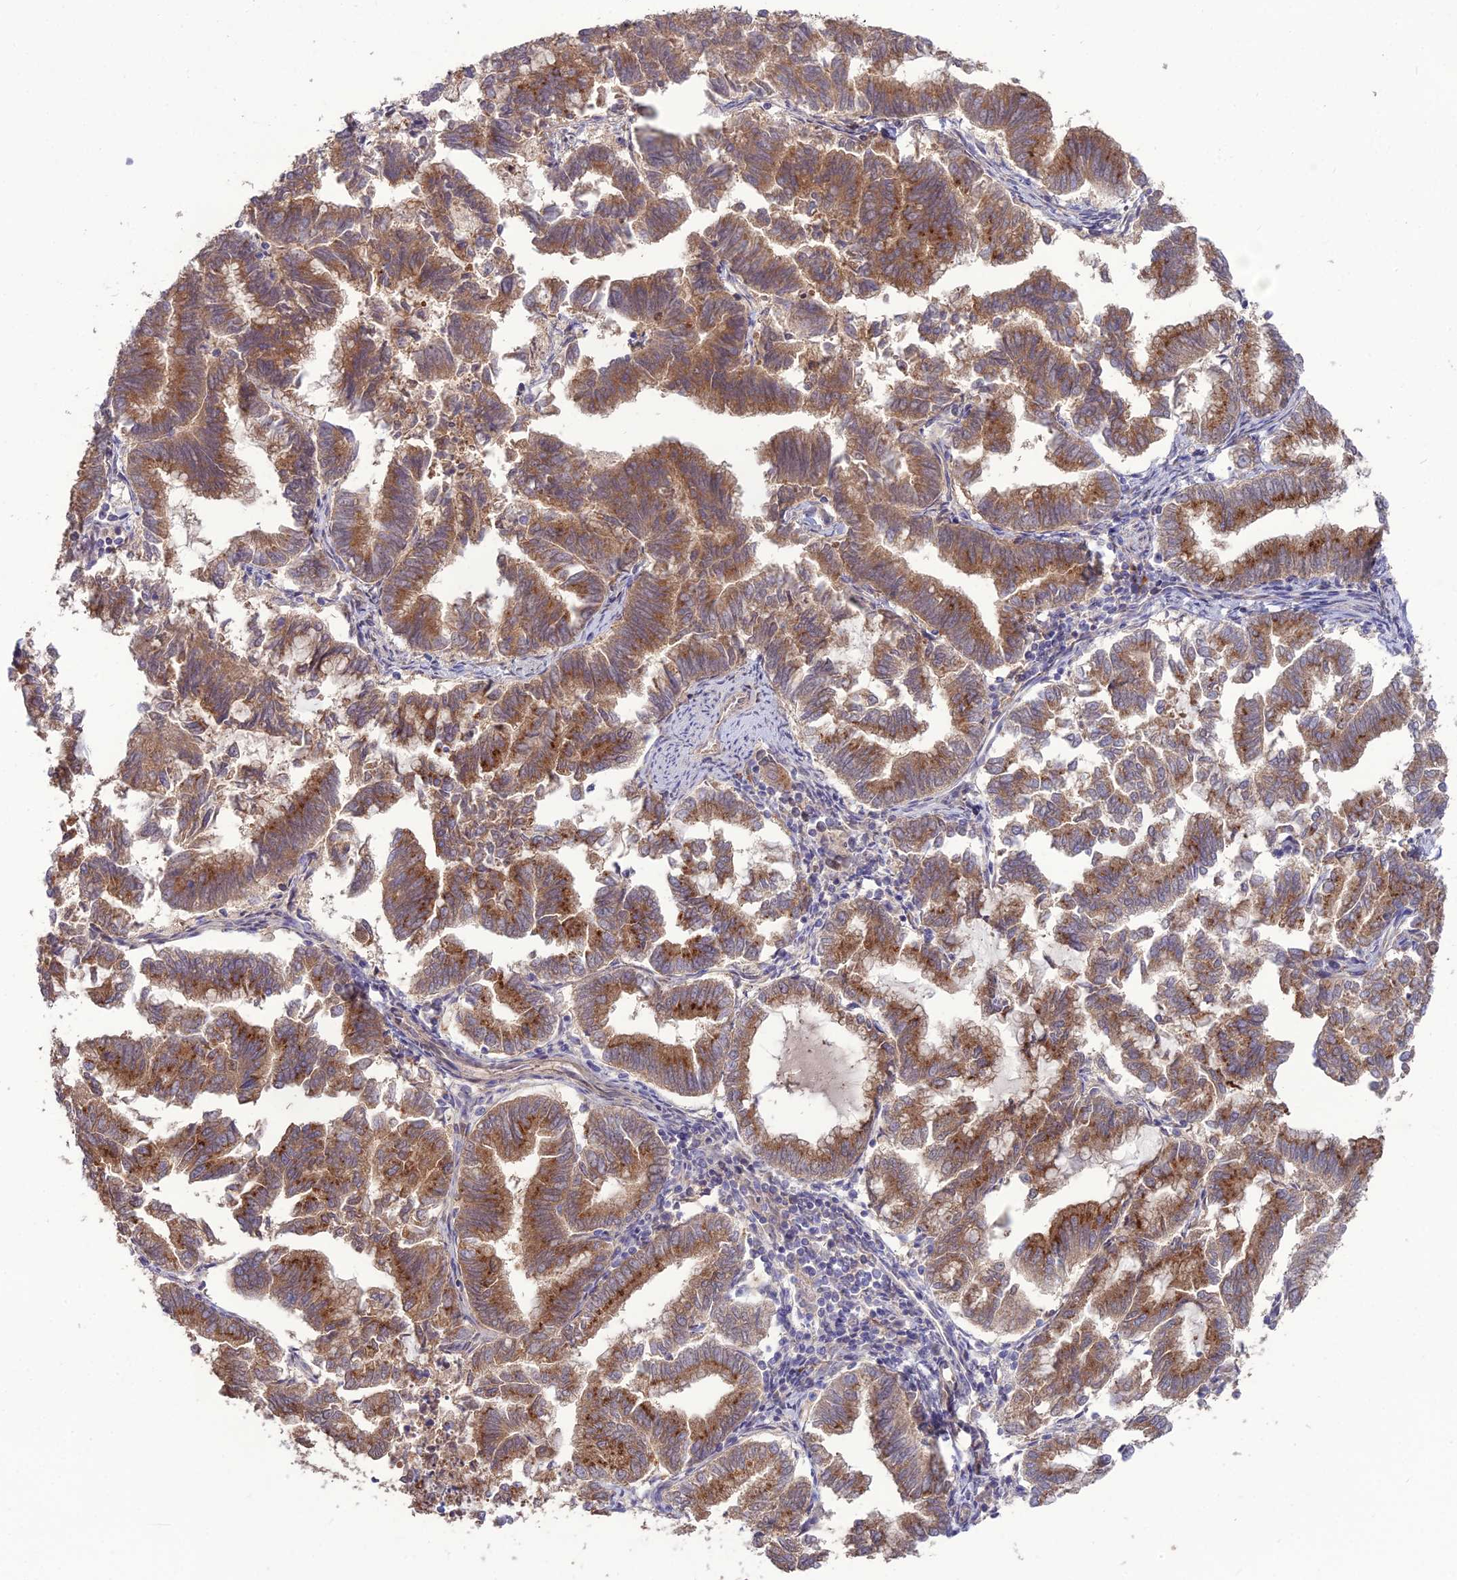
{"staining": {"intensity": "strong", "quantity": "25%-75%", "location": "cytoplasmic/membranous"}, "tissue": "endometrial cancer", "cell_type": "Tumor cells", "image_type": "cancer", "snomed": [{"axis": "morphology", "description": "Adenocarcinoma, NOS"}, {"axis": "topography", "description": "Endometrium"}], "caption": "Strong cytoplasmic/membranous staining for a protein is identified in about 25%-75% of tumor cells of endometrial adenocarcinoma using IHC.", "gene": "SPRYD7", "patient": {"sex": "female", "age": 79}}